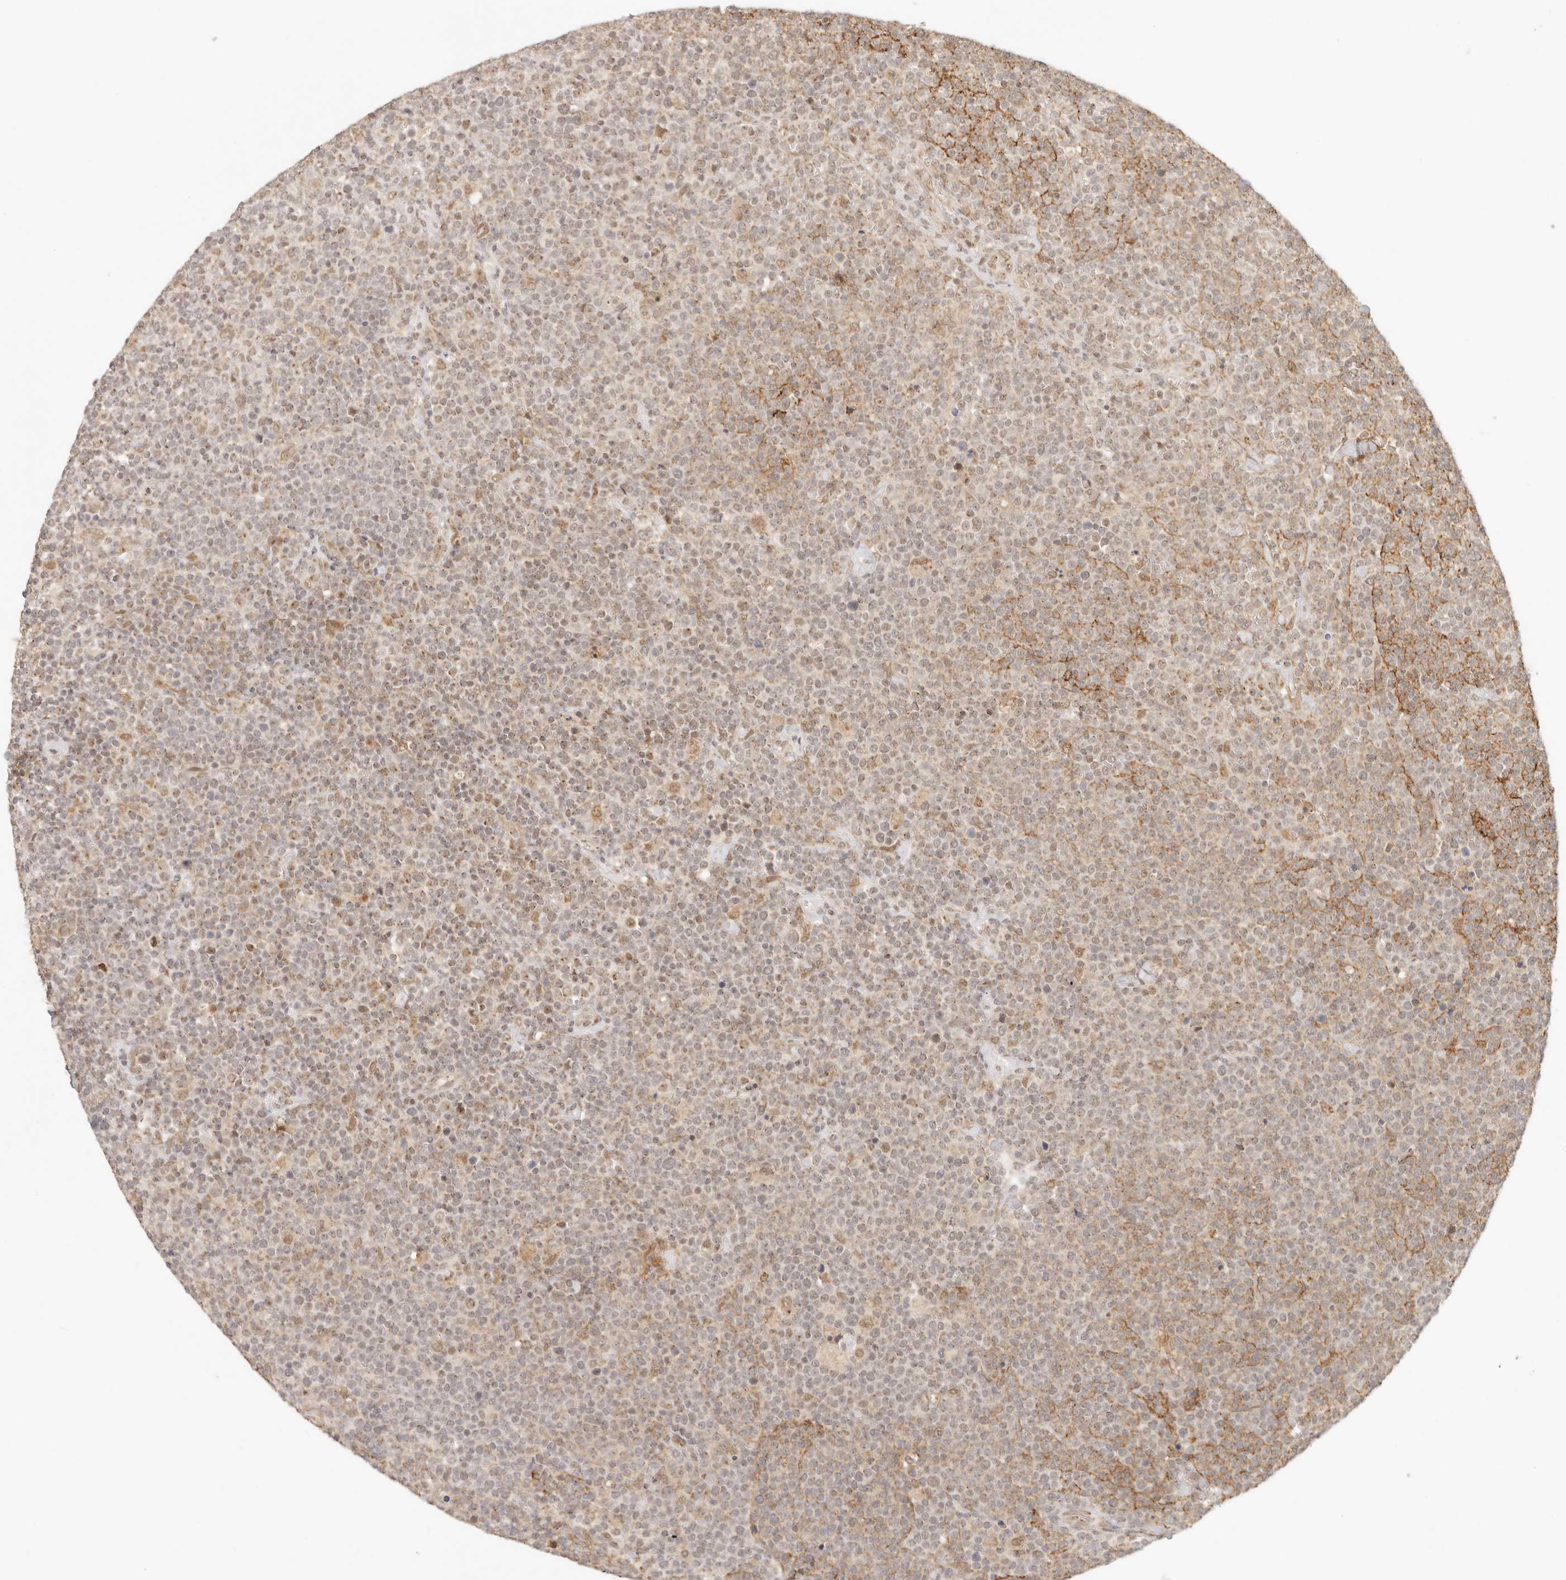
{"staining": {"intensity": "weak", "quantity": ">75%", "location": "cytoplasmic/membranous,nuclear"}, "tissue": "lymphoma", "cell_type": "Tumor cells", "image_type": "cancer", "snomed": [{"axis": "morphology", "description": "Malignant lymphoma, non-Hodgkin's type, High grade"}, {"axis": "topography", "description": "Lymph node"}], "caption": "Protein staining exhibits weak cytoplasmic/membranous and nuclear positivity in approximately >75% of tumor cells in lymphoma.", "gene": "INTS11", "patient": {"sex": "male", "age": 61}}